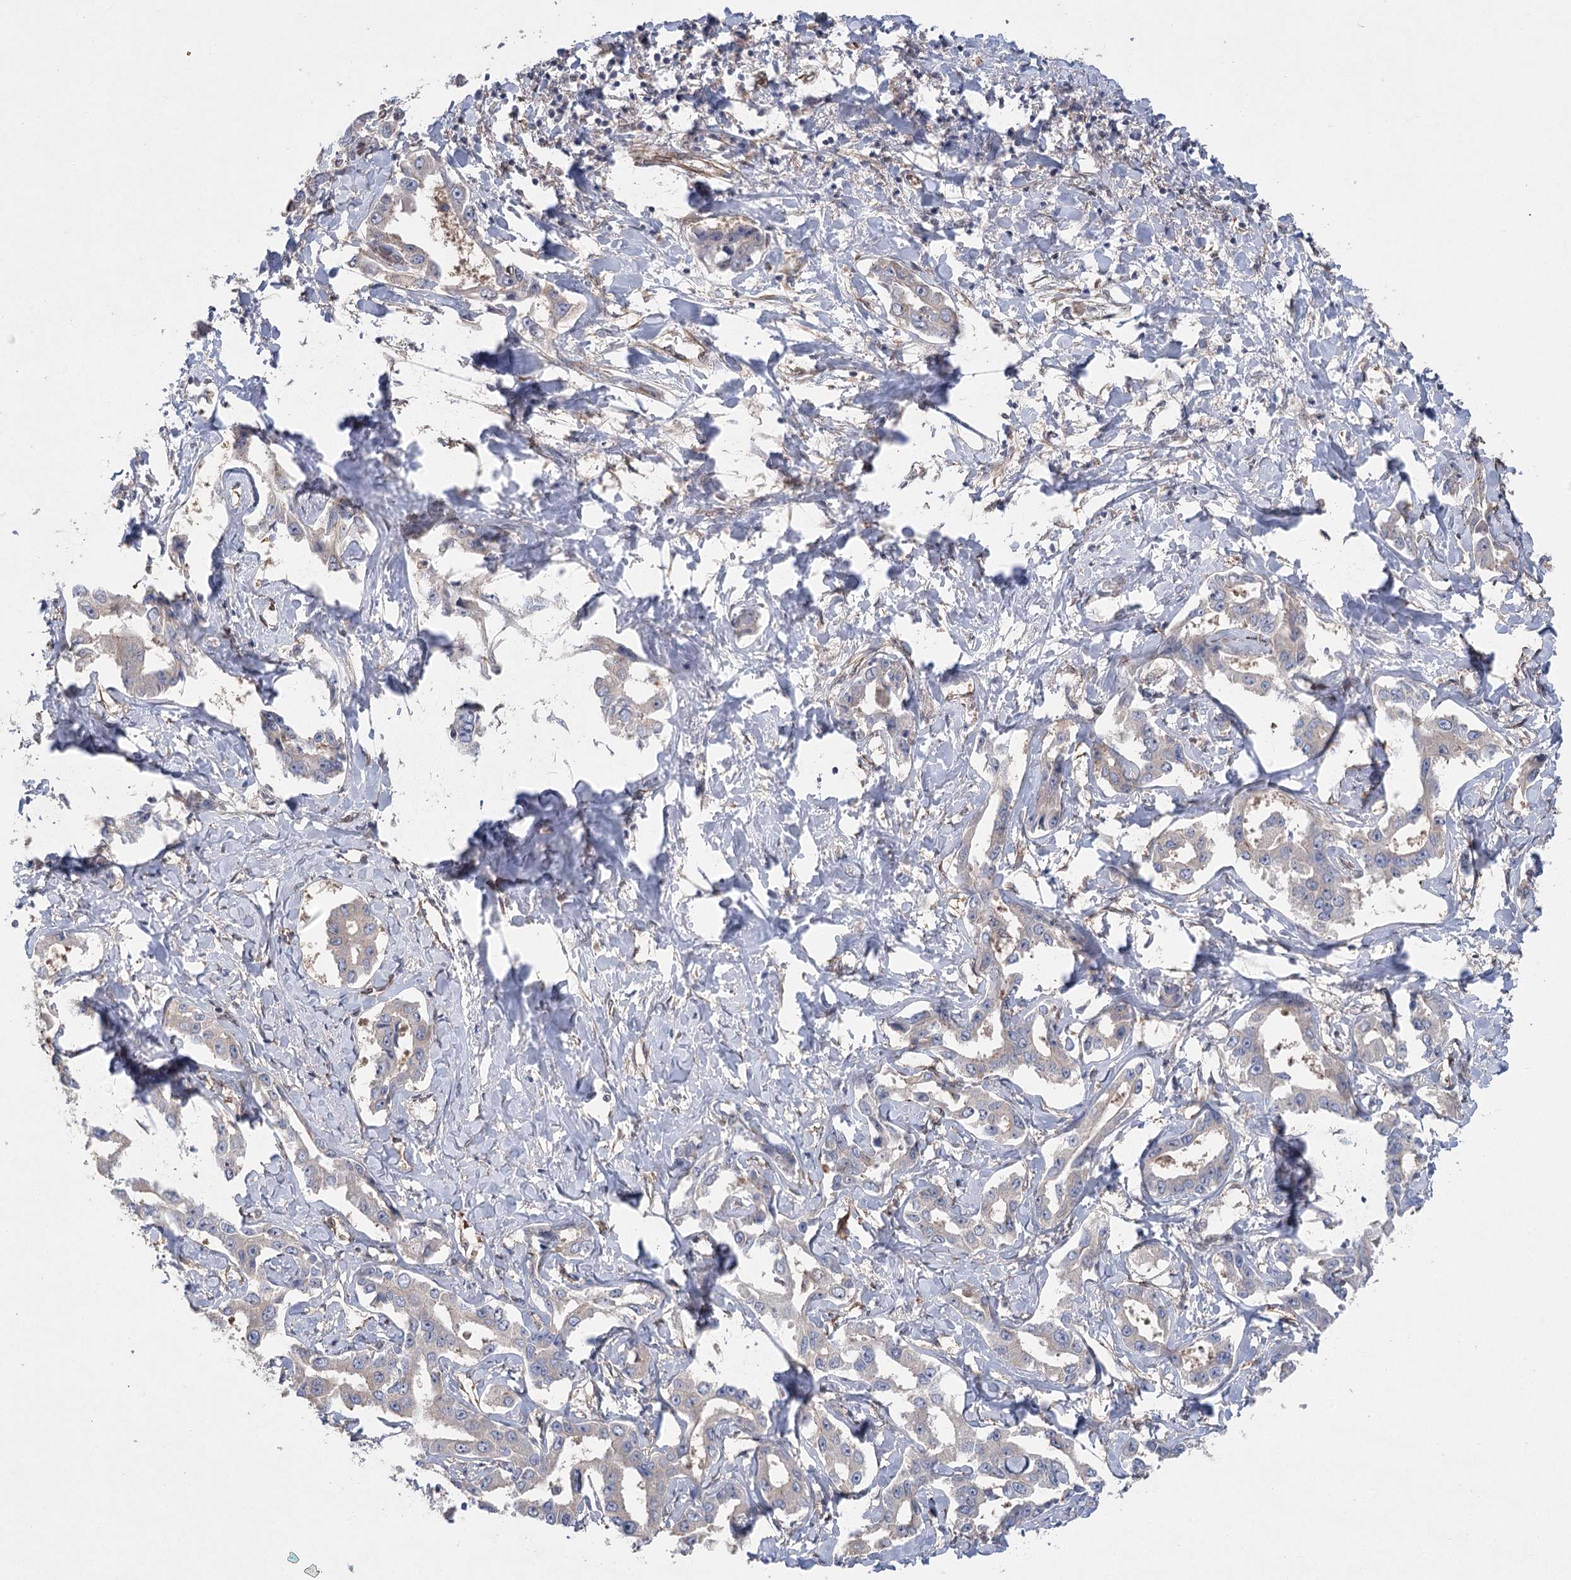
{"staining": {"intensity": "negative", "quantity": "none", "location": "none"}, "tissue": "liver cancer", "cell_type": "Tumor cells", "image_type": "cancer", "snomed": [{"axis": "morphology", "description": "Cholangiocarcinoma"}, {"axis": "topography", "description": "Liver"}], "caption": "Liver cancer (cholangiocarcinoma) was stained to show a protein in brown. There is no significant positivity in tumor cells.", "gene": "RWDD4", "patient": {"sex": "male", "age": 59}}